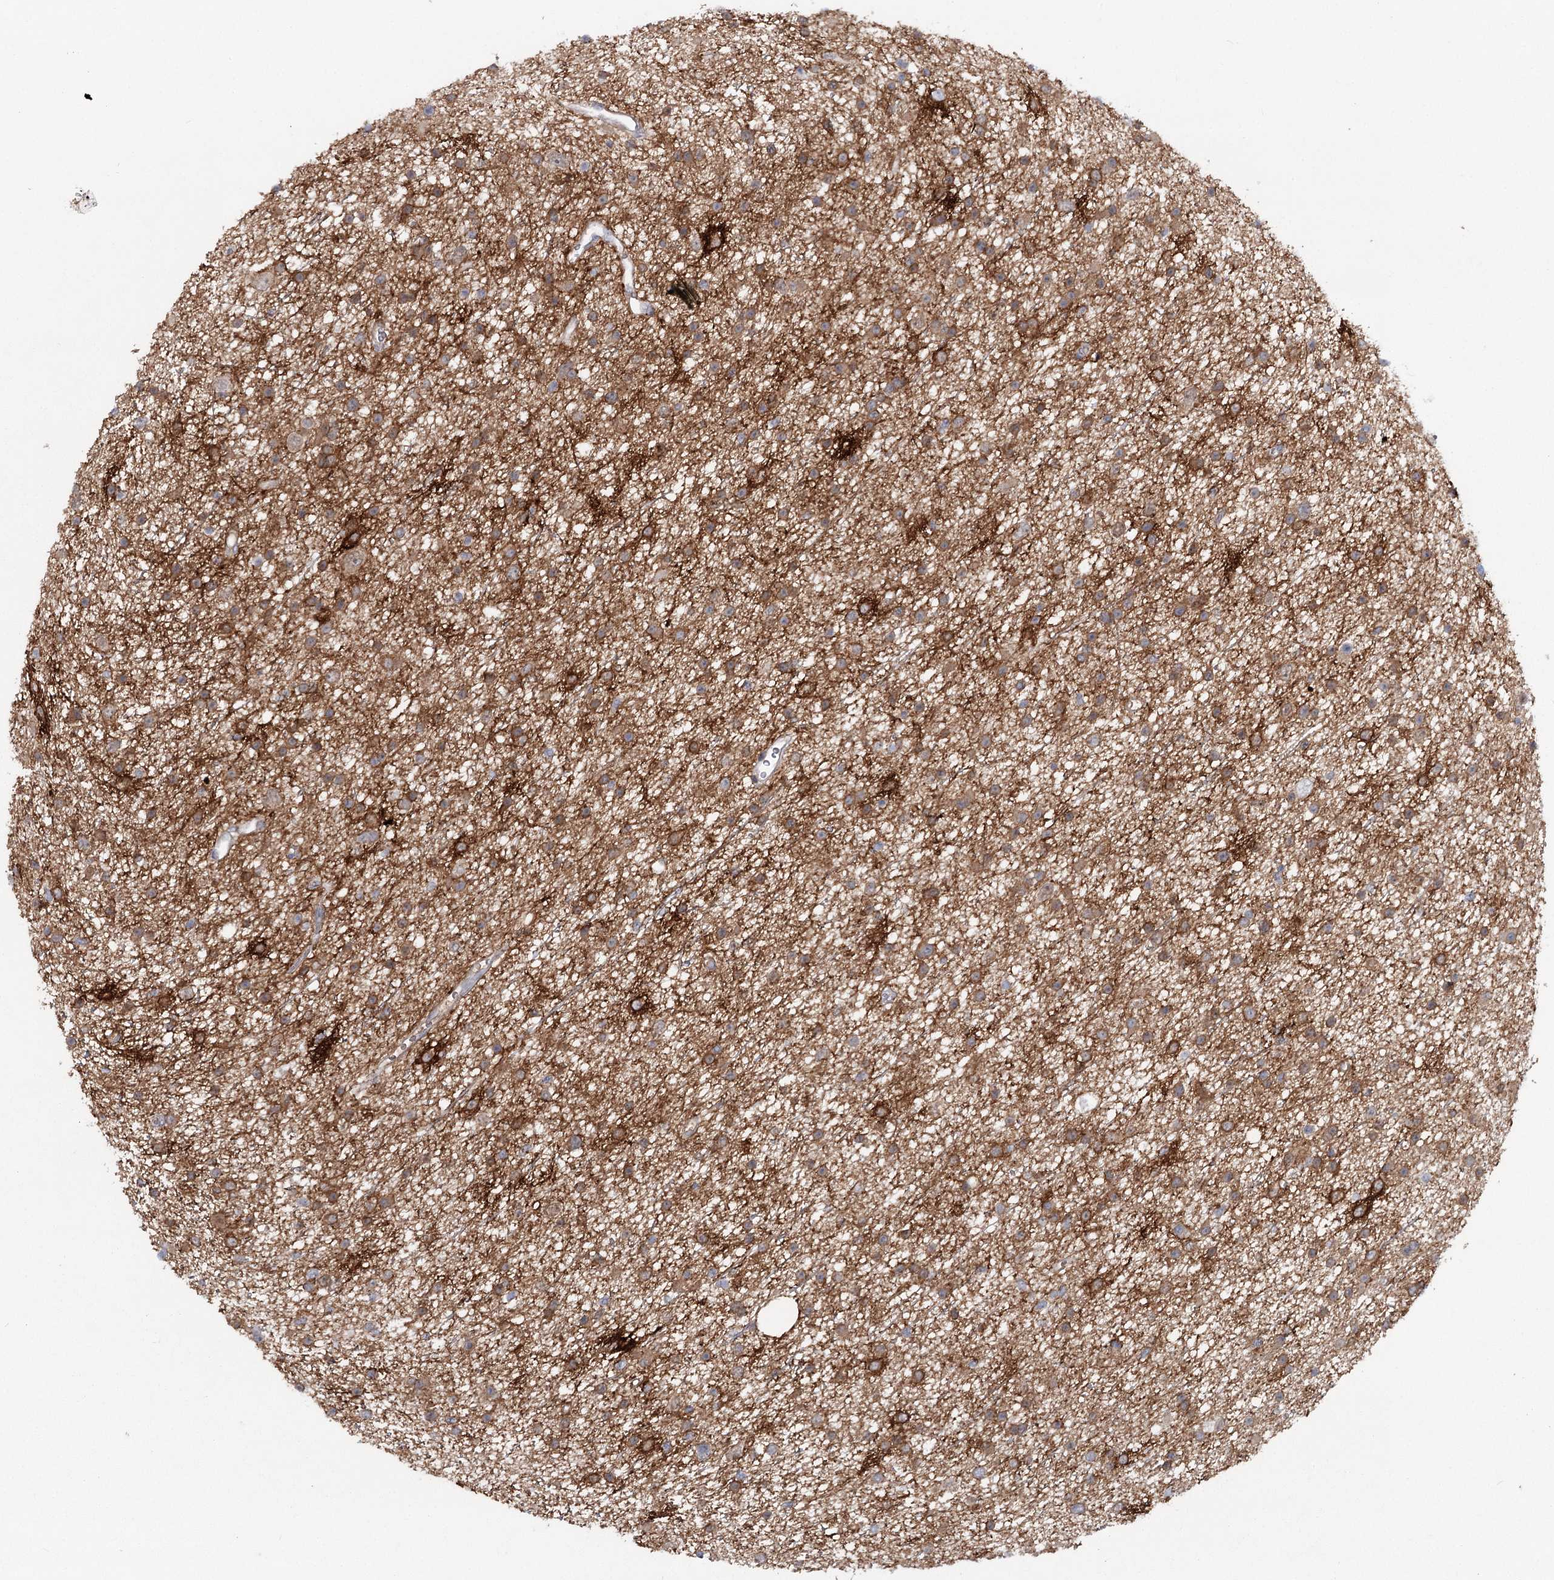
{"staining": {"intensity": "moderate", "quantity": "25%-75%", "location": "cytoplasmic/membranous"}, "tissue": "glioma", "cell_type": "Tumor cells", "image_type": "cancer", "snomed": [{"axis": "morphology", "description": "Glioma, malignant, Low grade"}, {"axis": "topography", "description": "Cerebral cortex"}], "caption": "Immunohistochemical staining of glioma demonstrates medium levels of moderate cytoplasmic/membranous protein staining in about 25%-75% of tumor cells.", "gene": "MAP3K13", "patient": {"sex": "female", "age": 39}}